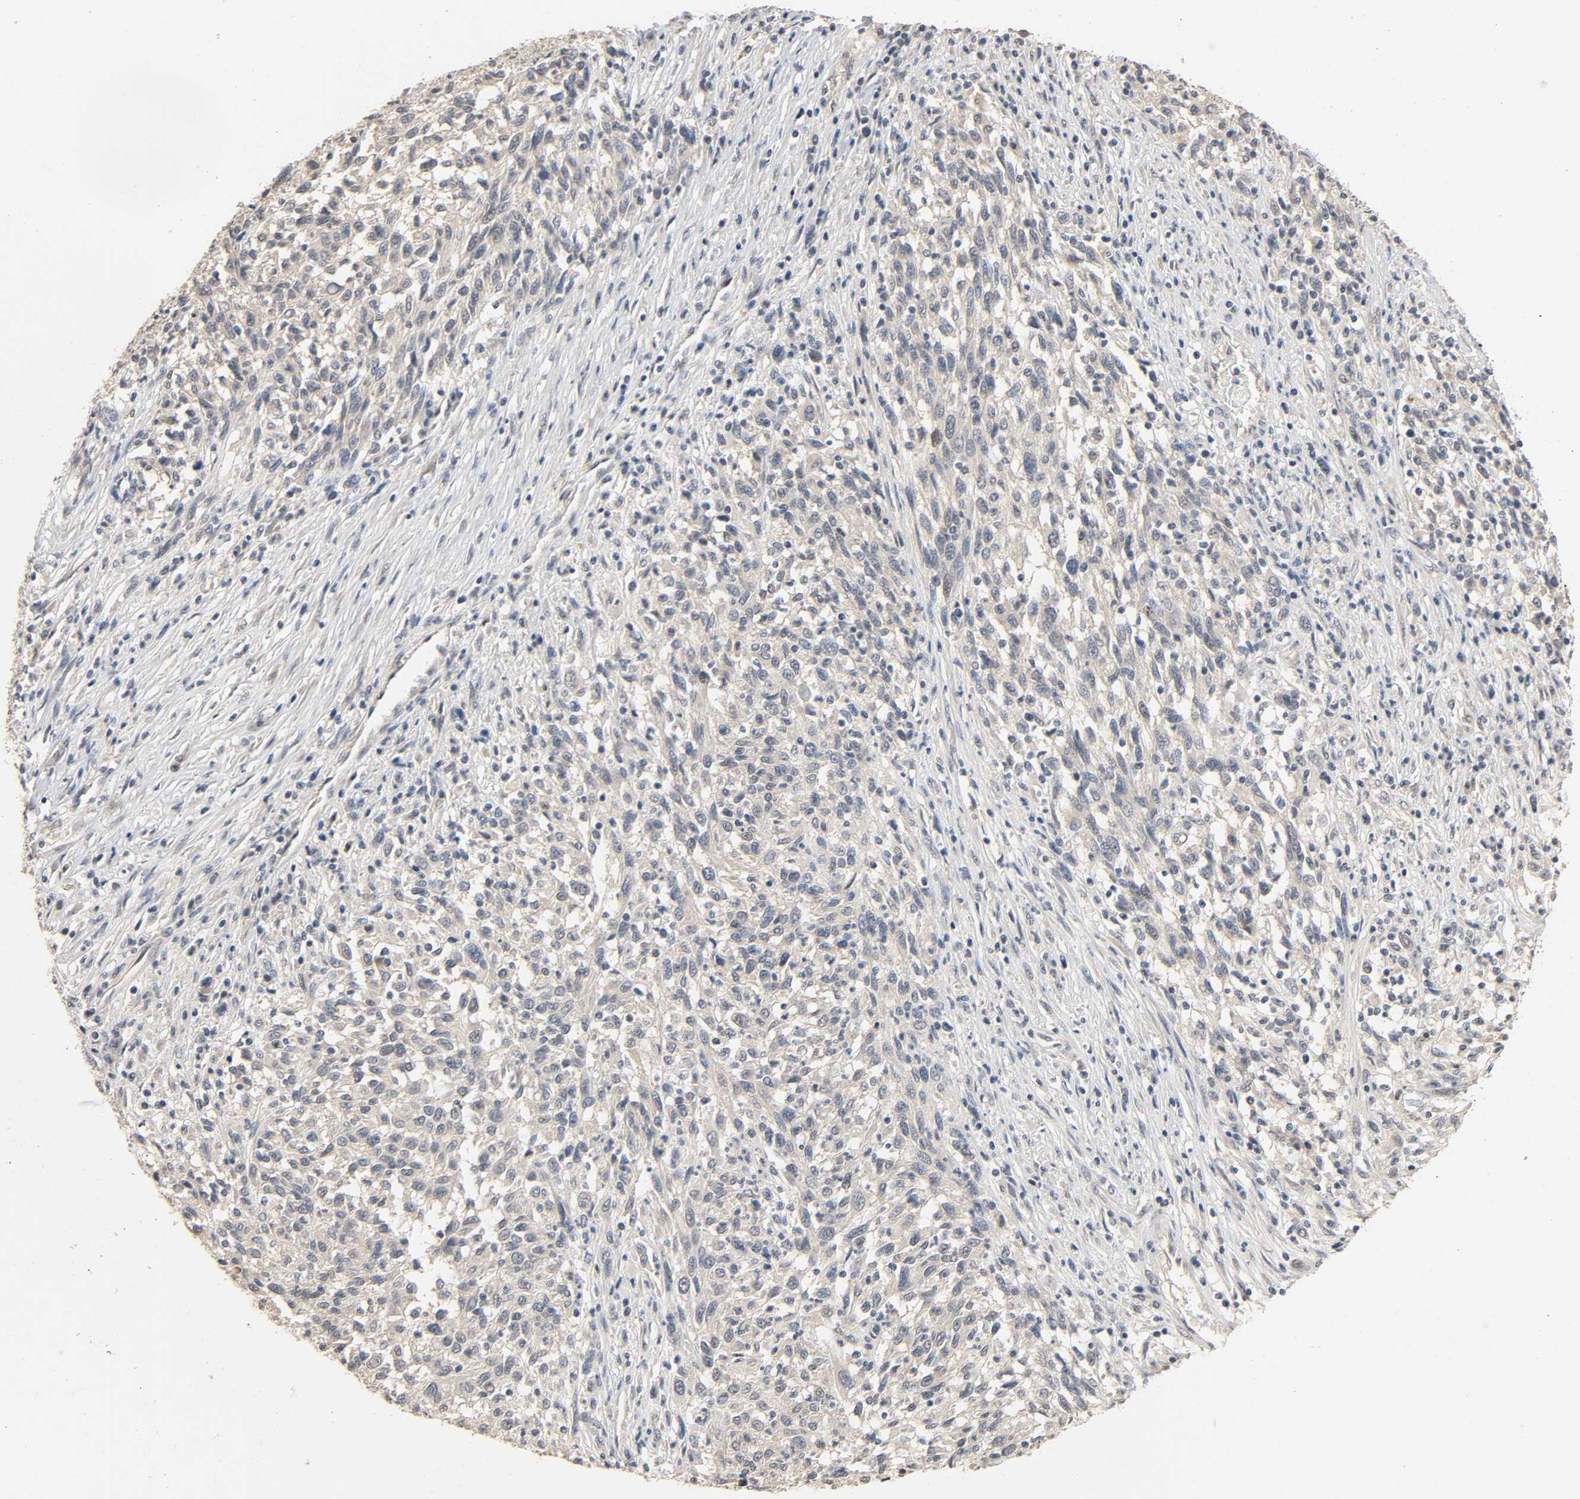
{"staining": {"intensity": "negative", "quantity": "none", "location": "none"}, "tissue": "melanoma", "cell_type": "Tumor cells", "image_type": "cancer", "snomed": [{"axis": "morphology", "description": "Malignant melanoma, Metastatic site"}, {"axis": "topography", "description": "Lymph node"}], "caption": "Tumor cells are negative for brown protein staining in melanoma.", "gene": "MAGEA8", "patient": {"sex": "male", "age": 61}}